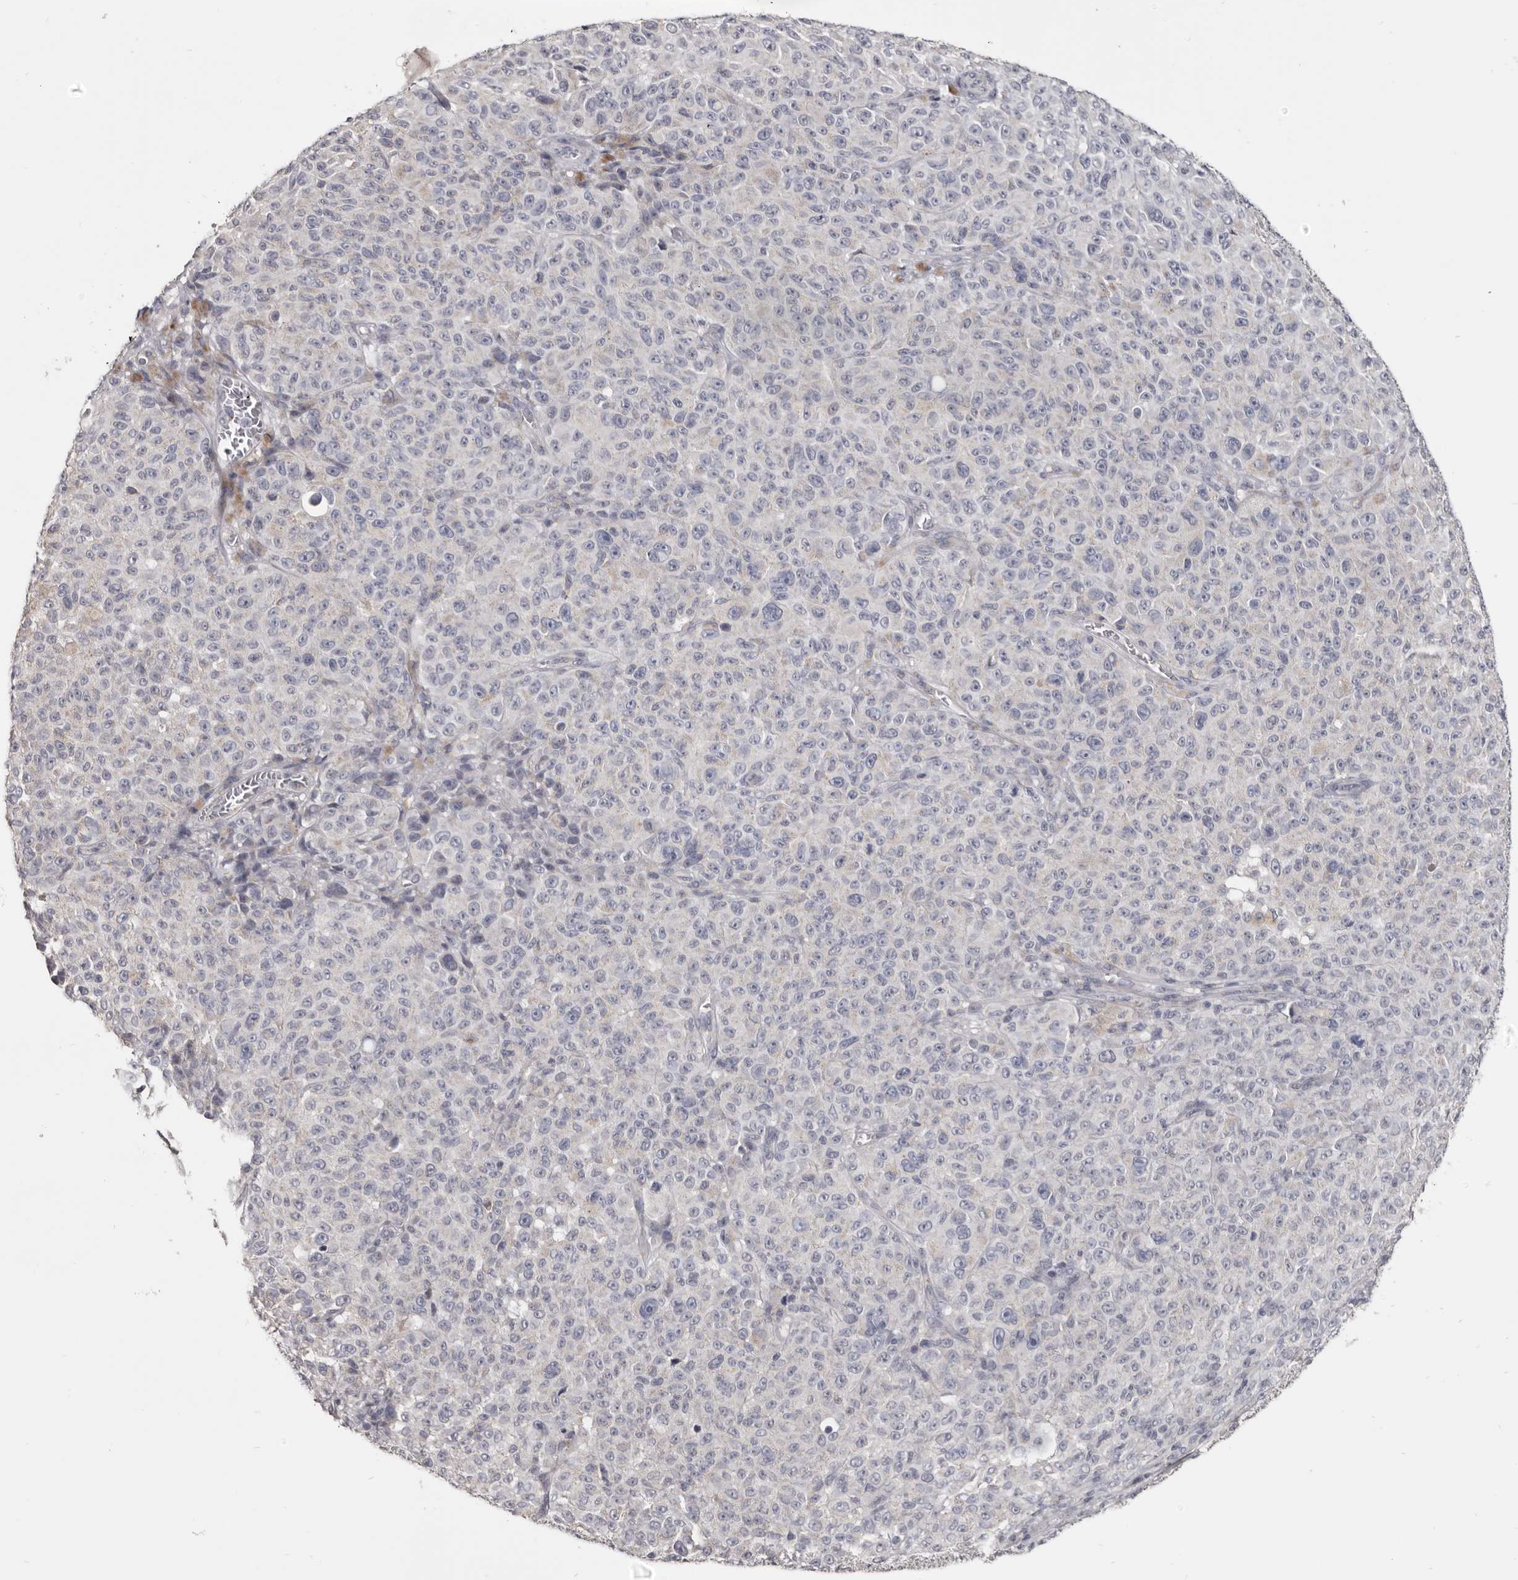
{"staining": {"intensity": "negative", "quantity": "none", "location": "none"}, "tissue": "melanoma", "cell_type": "Tumor cells", "image_type": "cancer", "snomed": [{"axis": "morphology", "description": "Malignant melanoma, NOS"}, {"axis": "topography", "description": "Skin"}], "caption": "Melanoma was stained to show a protein in brown. There is no significant staining in tumor cells.", "gene": "CGN", "patient": {"sex": "female", "age": 82}}